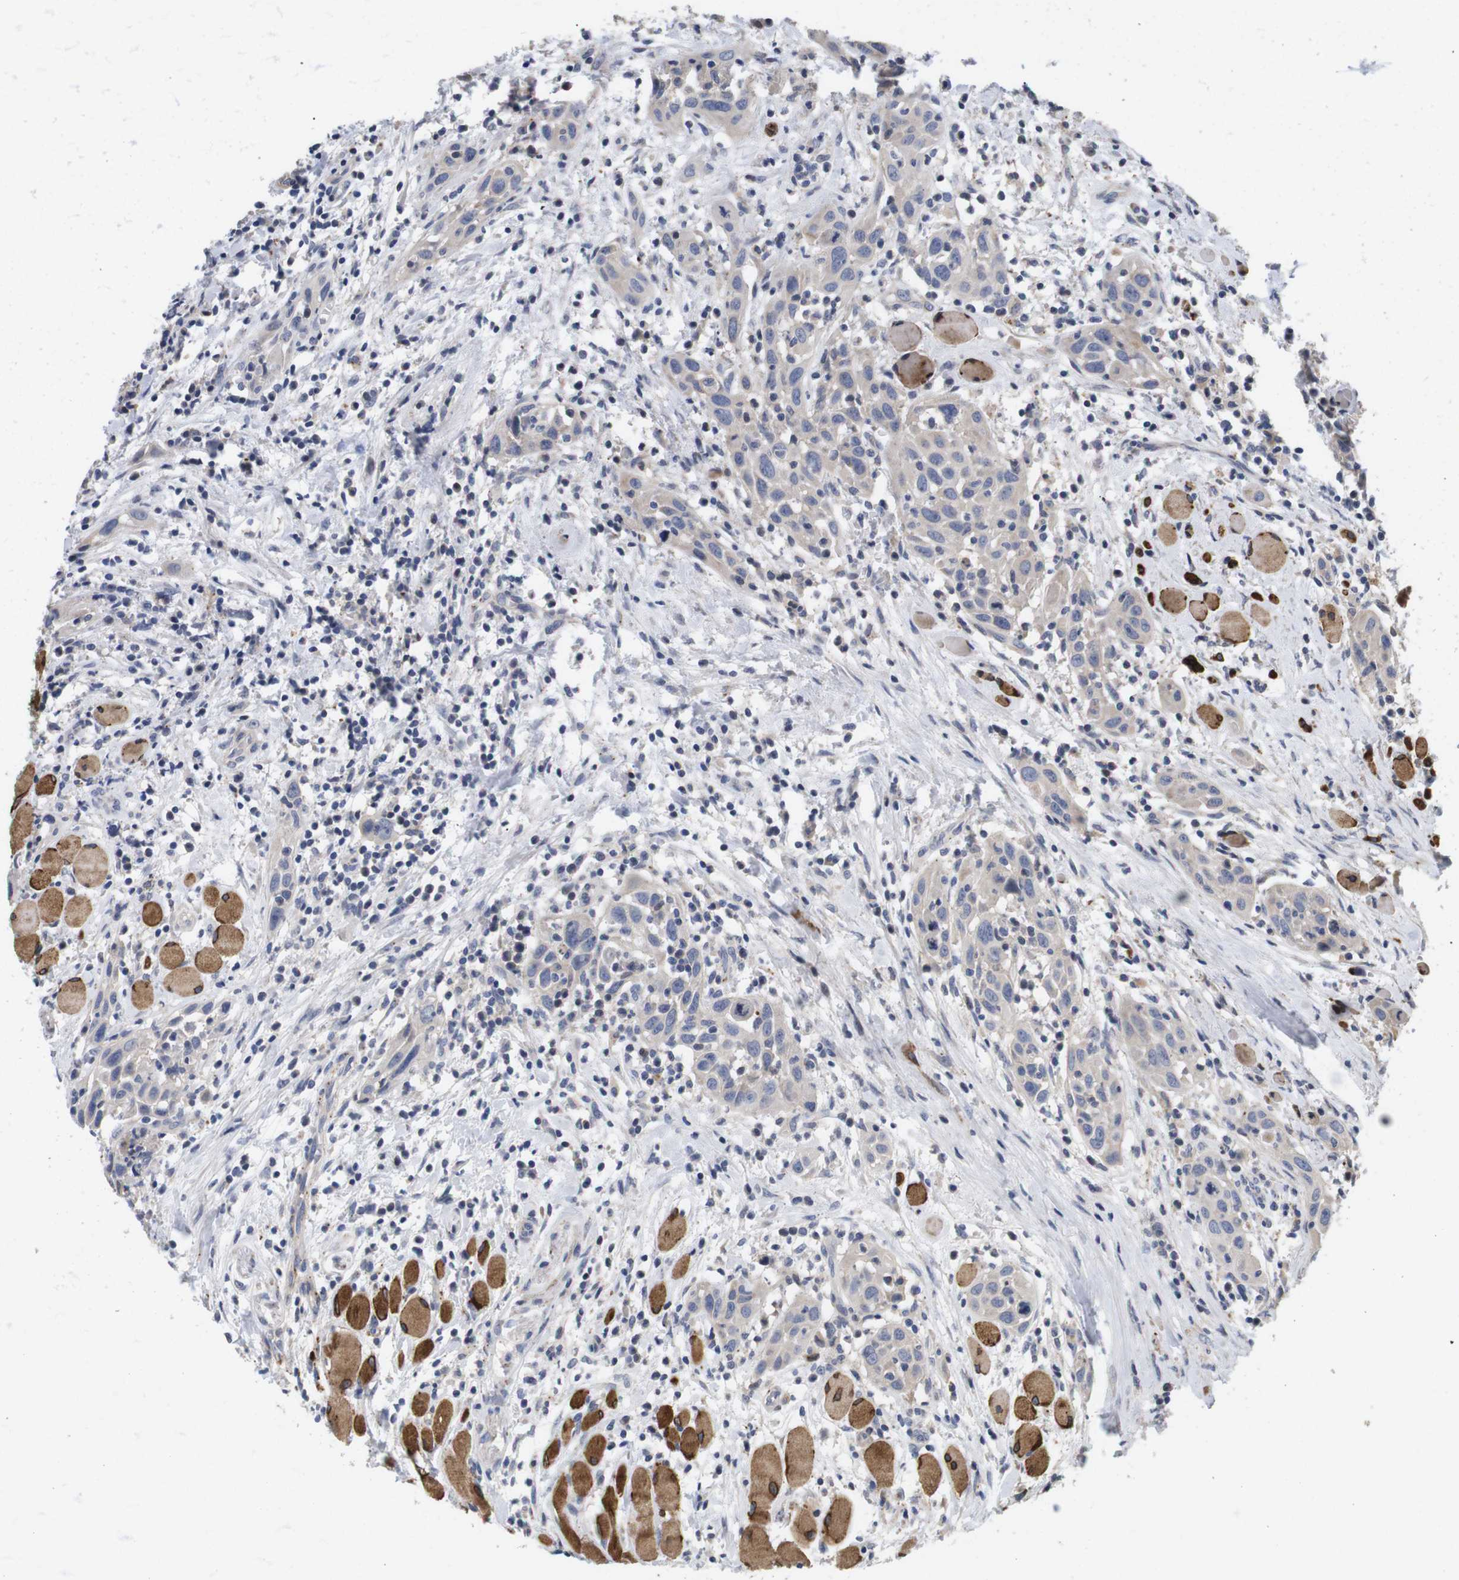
{"staining": {"intensity": "negative", "quantity": "none", "location": "none"}, "tissue": "head and neck cancer", "cell_type": "Tumor cells", "image_type": "cancer", "snomed": [{"axis": "morphology", "description": "Squamous cell carcinoma, NOS"}, {"axis": "topography", "description": "Oral tissue"}, {"axis": "topography", "description": "Head-Neck"}], "caption": "Immunohistochemistry image of head and neck squamous cell carcinoma stained for a protein (brown), which exhibits no expression in tumor cells.", "gene": "SPRY3", "patient": {"sex": "female", "age": 50}}